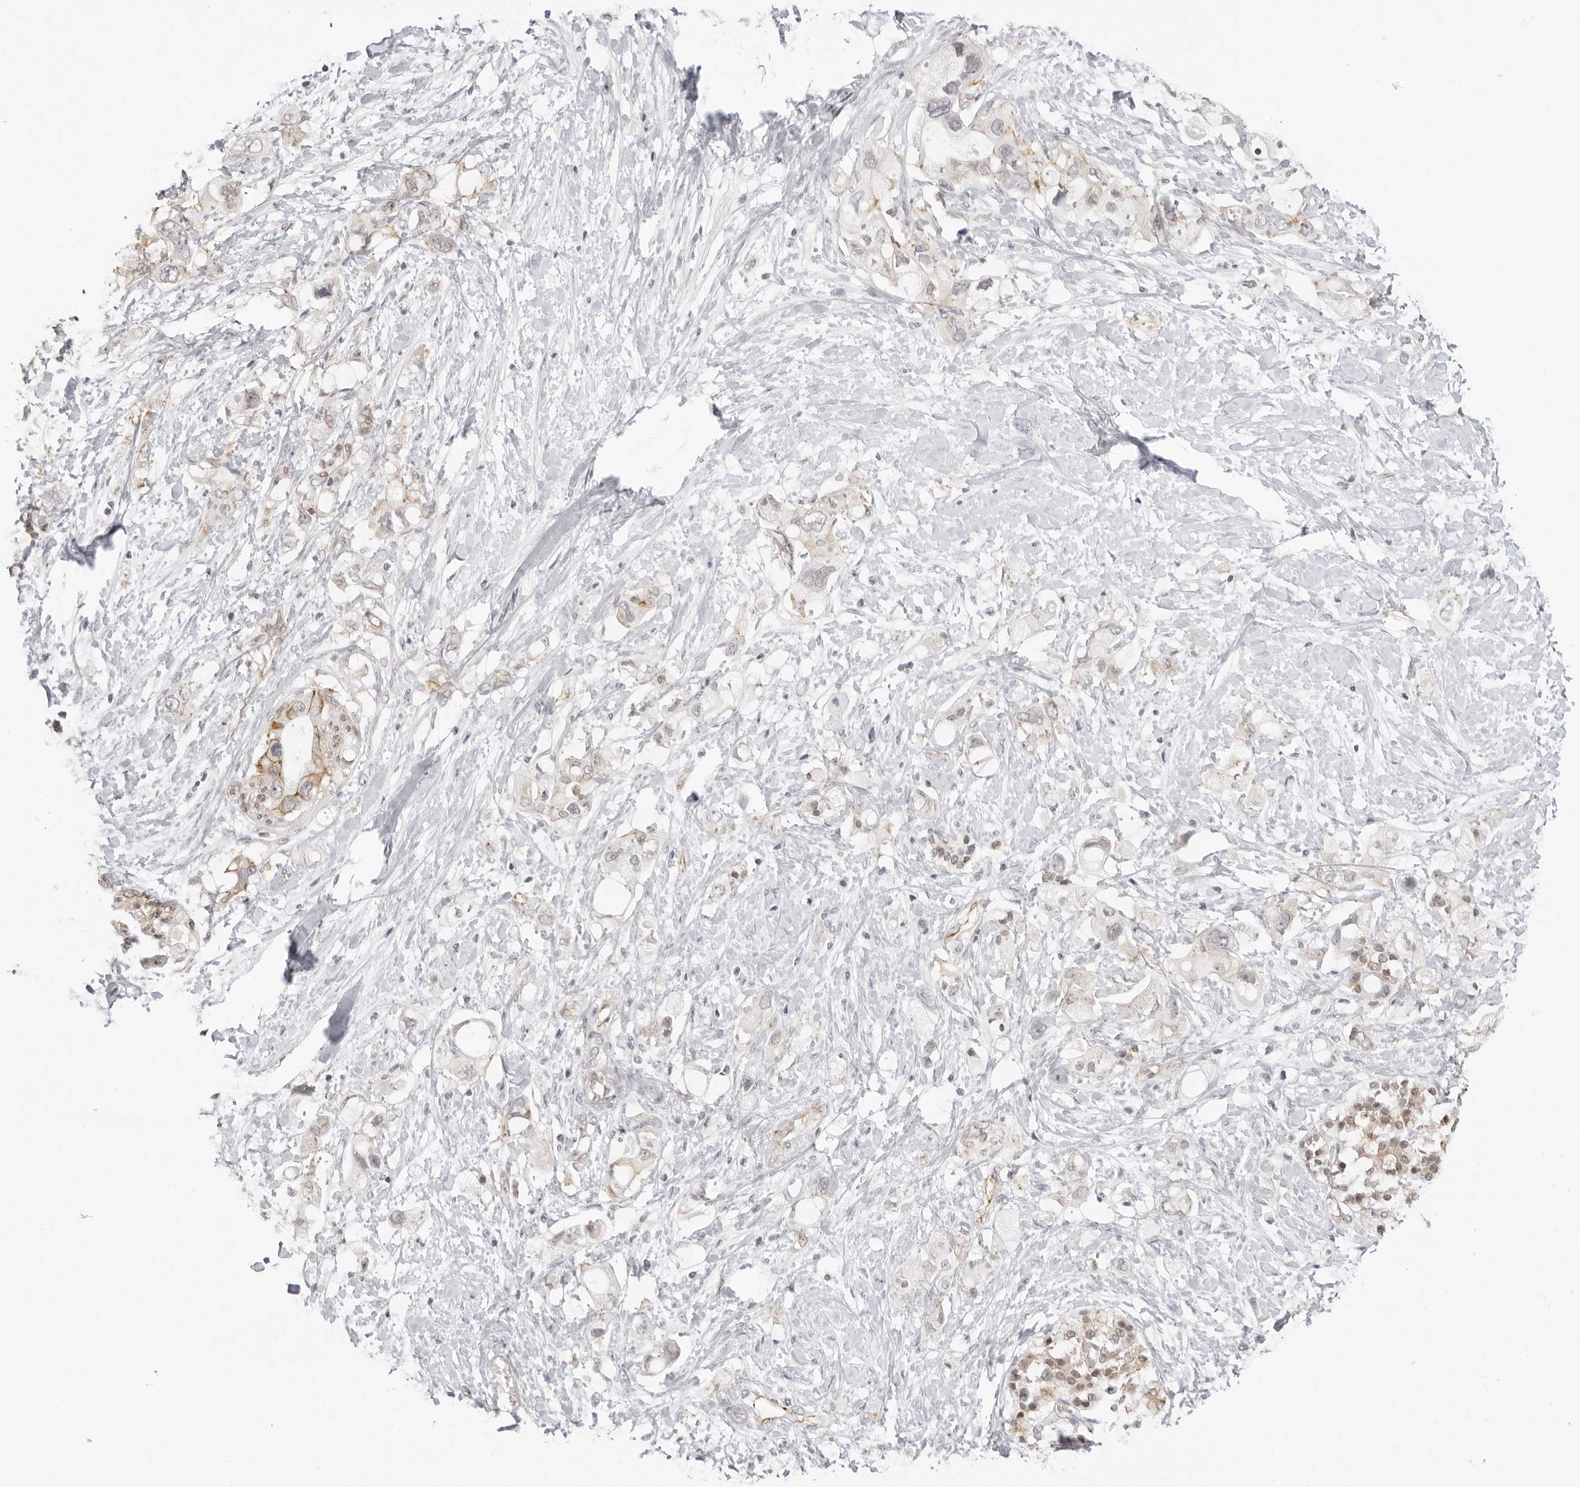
{"staining": {"intensity": "moderate", "quantity": "<25%", "location": "cytoplasmic/membranous"}, "tissue": "pancreatic cancer", "cell_type": "Tumor cells", "image_type": "cancer", "snomed": [{"axis": "morphology", "description": "Adenocarcinoma, NOS"}, {"axis": "topography", "description": "Pancreas"}], "caption": "Moderate cytoplasmic/membranous staining for a protein is present in about <25% of tumor cells of adenocarcinoma (pancreatic) using immunohistochemistry.", "gene": "TRAPPC3", "patient": {"sex": "female", "age": 56}}